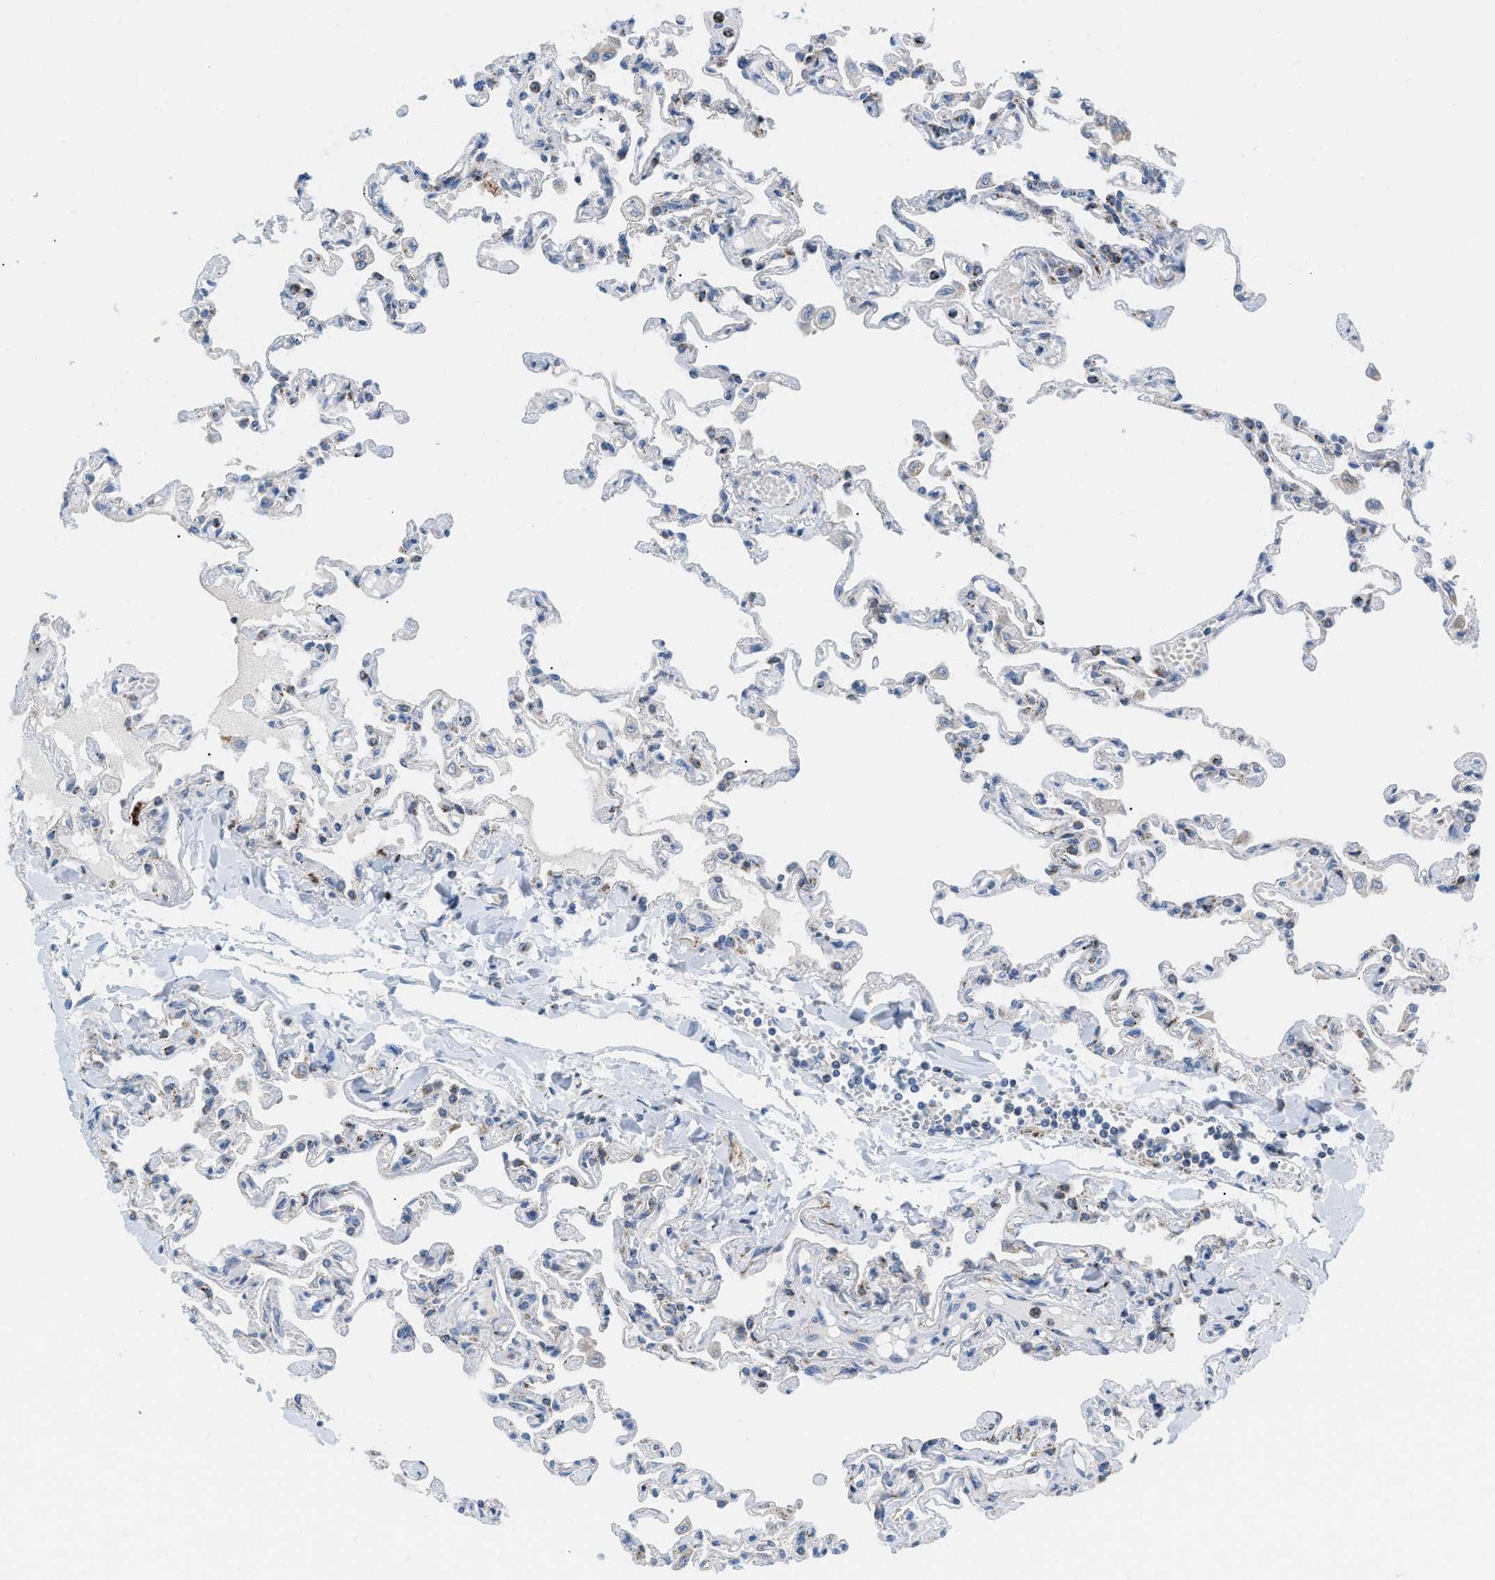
{"staining": {"intensity": "weak", "quantity": "<25%", "location": "cytoplasmic/membranous"}, "tissue": "lung", "cell_type": "Alveolar cells", "image_type": "normal", "snomed": [{"axis": "morphology", "description": "Normal tissue, NOS"}, {"axis": "topography", "description": "Lung"}], "caption": "A histopathology image of human lung is negative for staining in alveolar cells.", "gene": "RBBP9", "patient": {"sex": "male", "age": 21}}